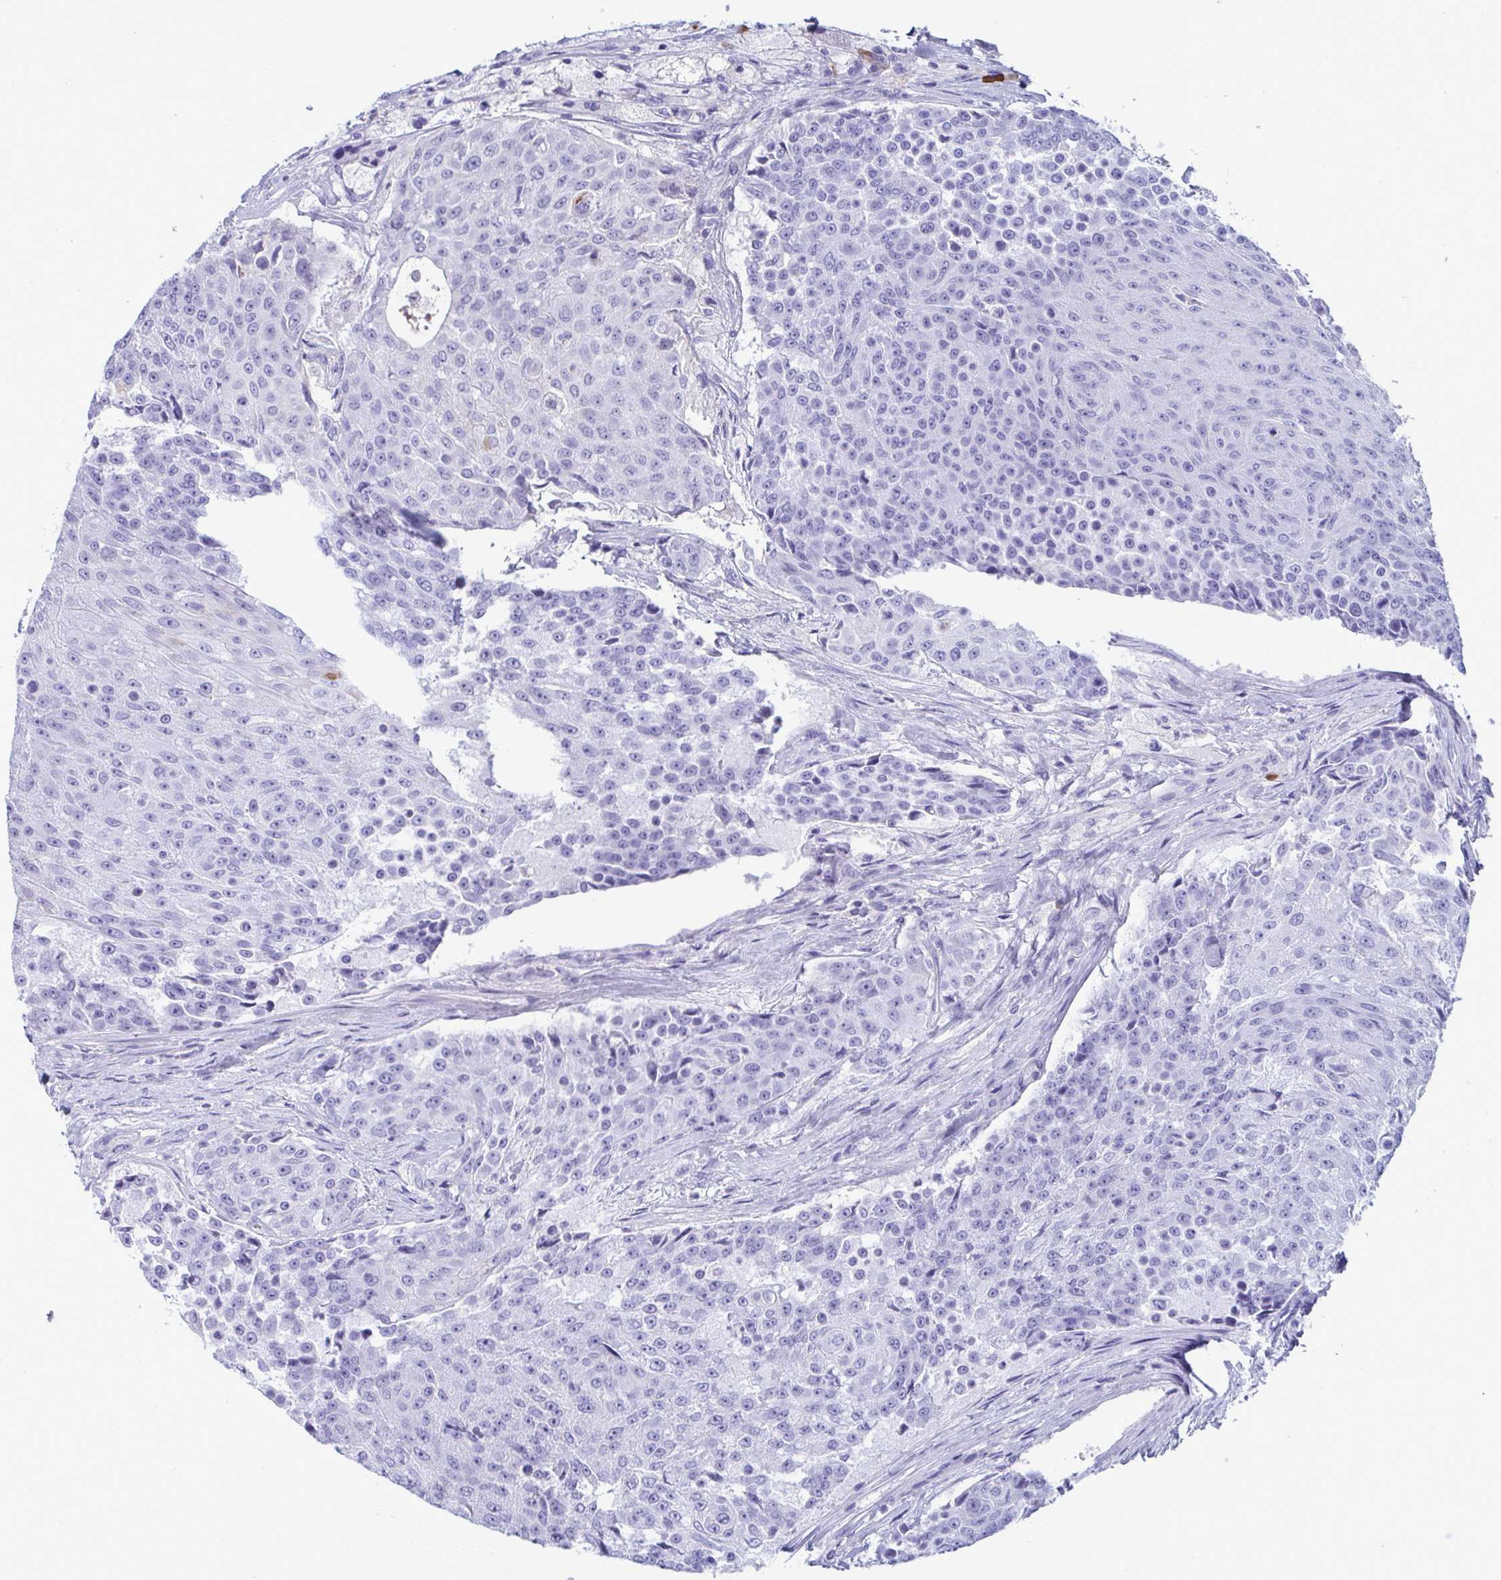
{"staining": {"intensity": "negative", "quantity": "none", "location": "none"}, "tissue": "urothelial cancer", "cell_type": "Tumor cells", "image_type": "cancer", "snomed": [{"axis": "morphology", "description": "Urothelial carcinoma, High grade"}, {"axis": "topography", "description": "Urinary bladder"}], "caption": "Tumor cells are negative for brown protein staining in urothelial carcinoma (high-grade).", "gene": "MS4A14", "patient": {"sex": "female", "age": 63}}